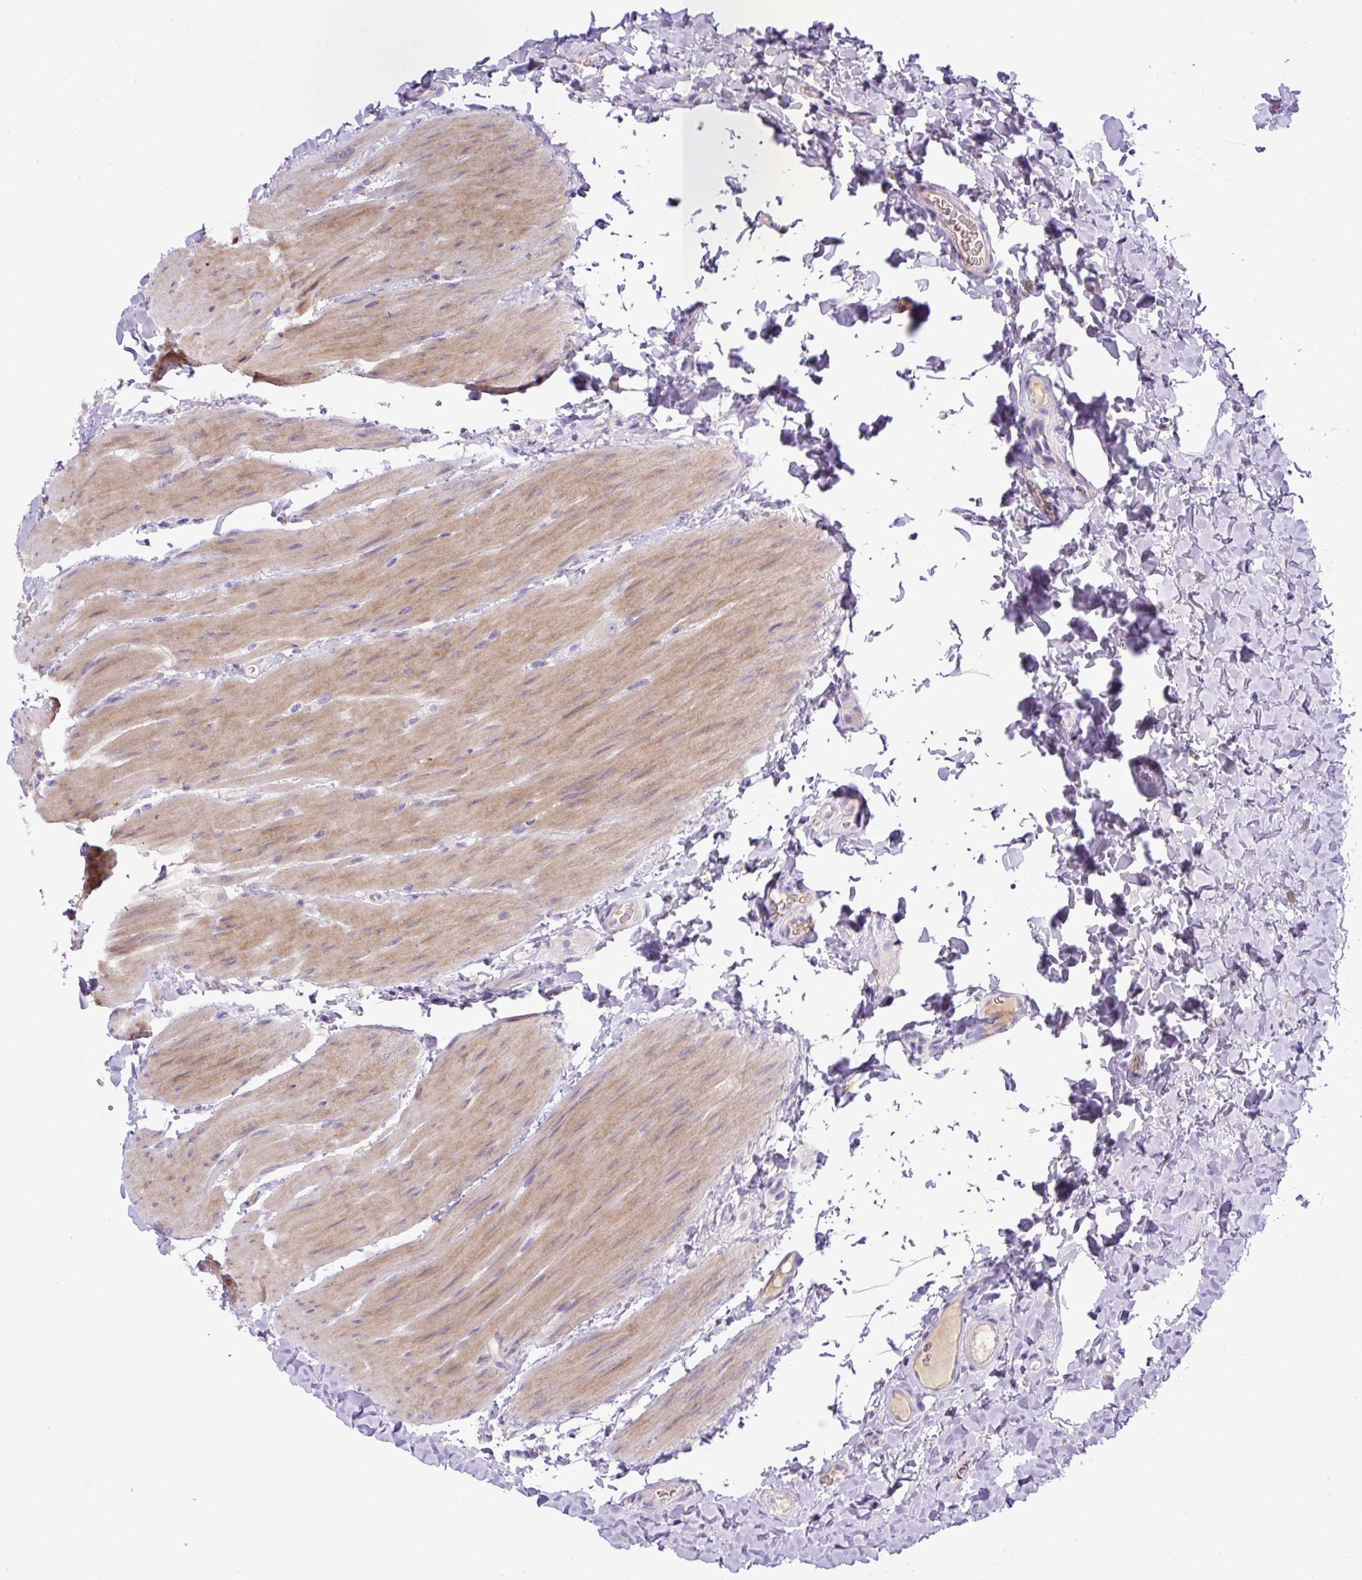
{"staining": {"intensity": "weak", "quantity": "<25%", "location": "cytoplasmic/membranous"}, "tissue": "colon", "cell_type": "Endothelial cells", "image_type": "normal", "snomed": [{"axis": "morphology", "description": "Normal tissue, NOS"}, {"axis": "topography", "description": "Colon"}], "caption": "DAB immunohistochemical staining of normal human colon exhibits no significant staining in endothelial cells.", "gene": "SPTBN5", "patient": {"sex": "male", "age": 46}}